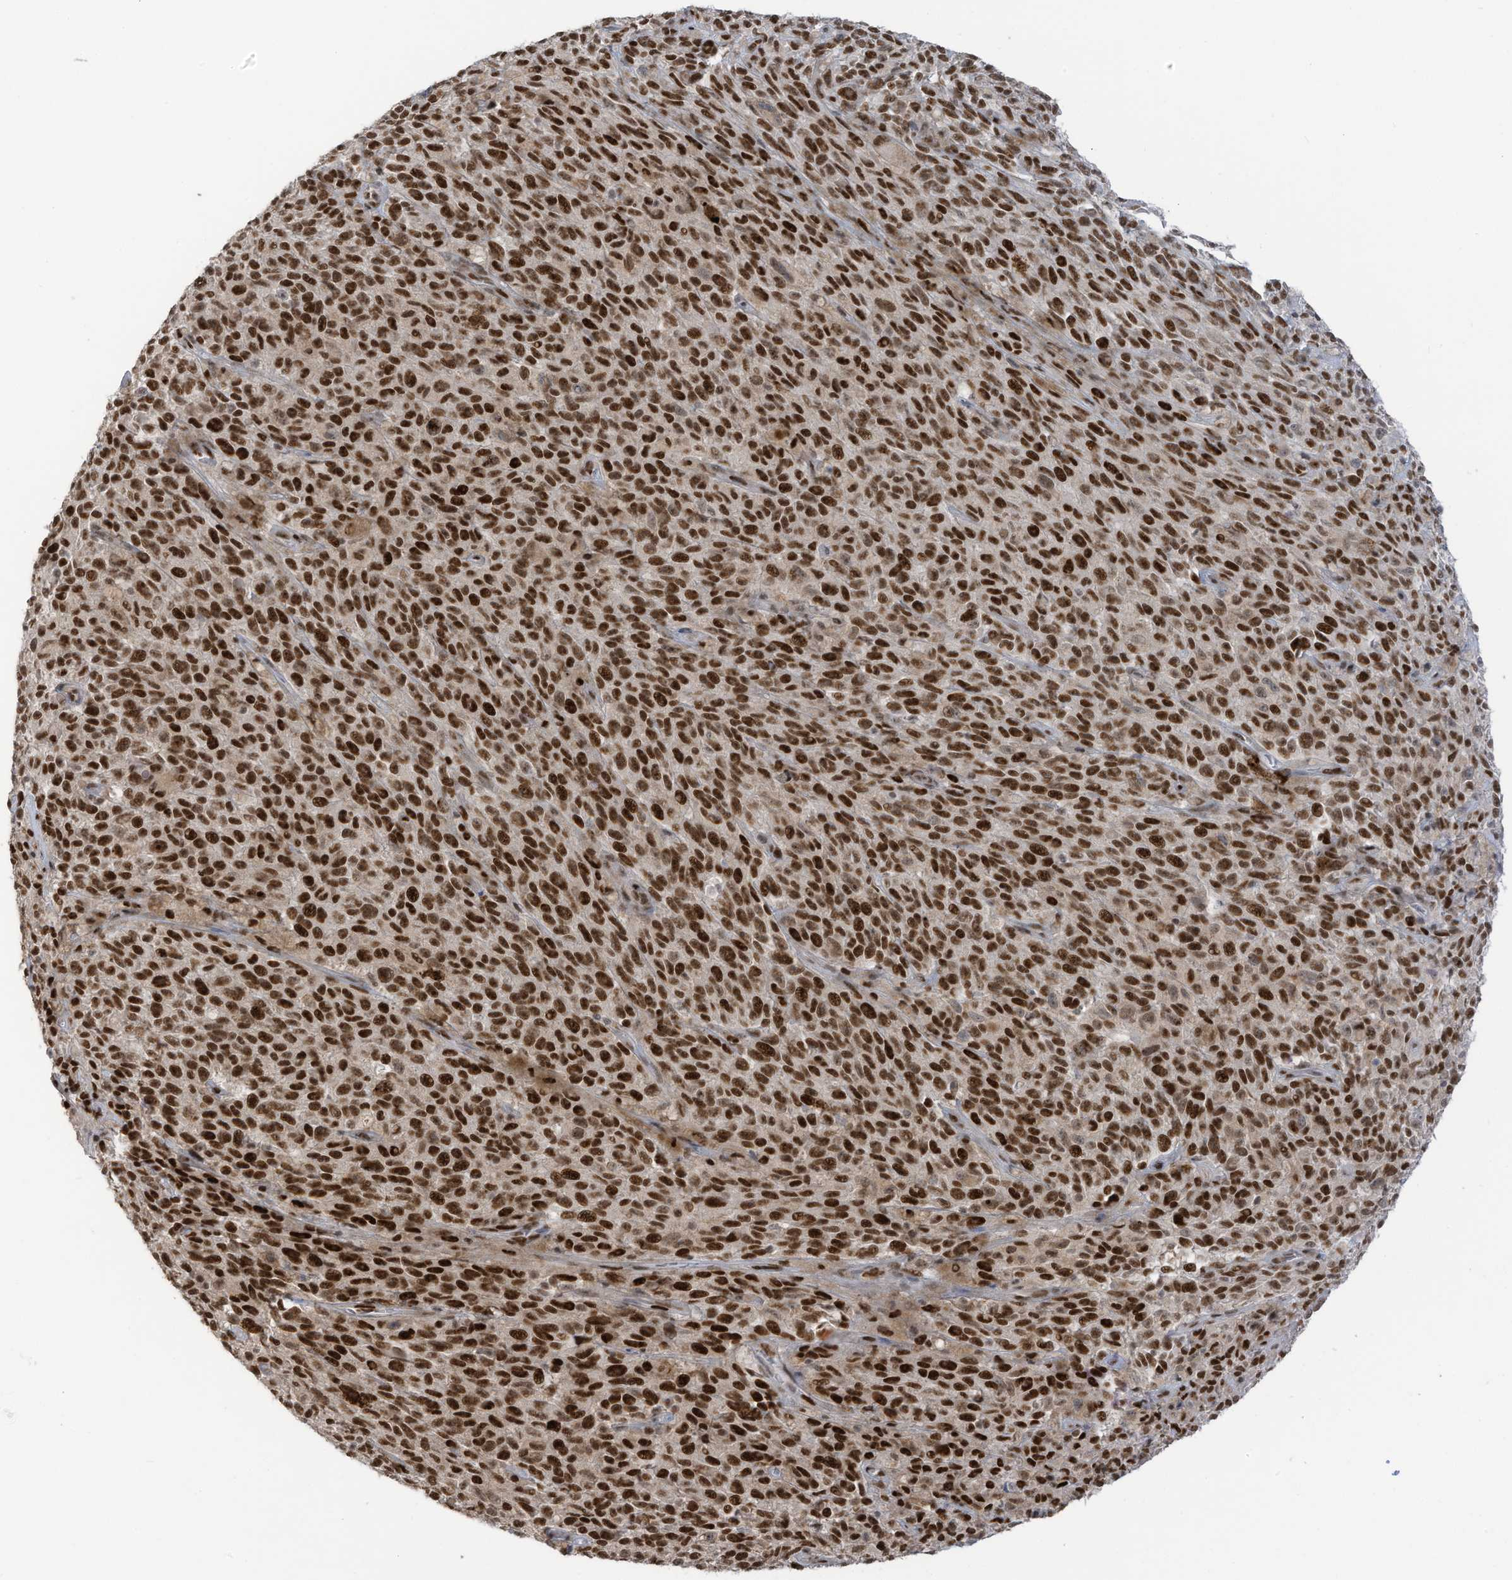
{"staining": {"intensity": "strong", "quantity": ">75%", "location": "nuclear"}, "tissue": "melanoma", "cell_type": "Tumor cells", "image_type": "cancer", "snomed": [{"axis": "morphology", "description": "Malignant melanoma, NOS"}, {"axis": "topography", "description": "Skin"}], "caption": "DAB immunohistochemical staining of human malignant melanoma reveals strong nuclear protein positivity in about >75% of tumor cells.", "gene": "ZCWPW2", "patient": {"sex": "female", "age": 82}}